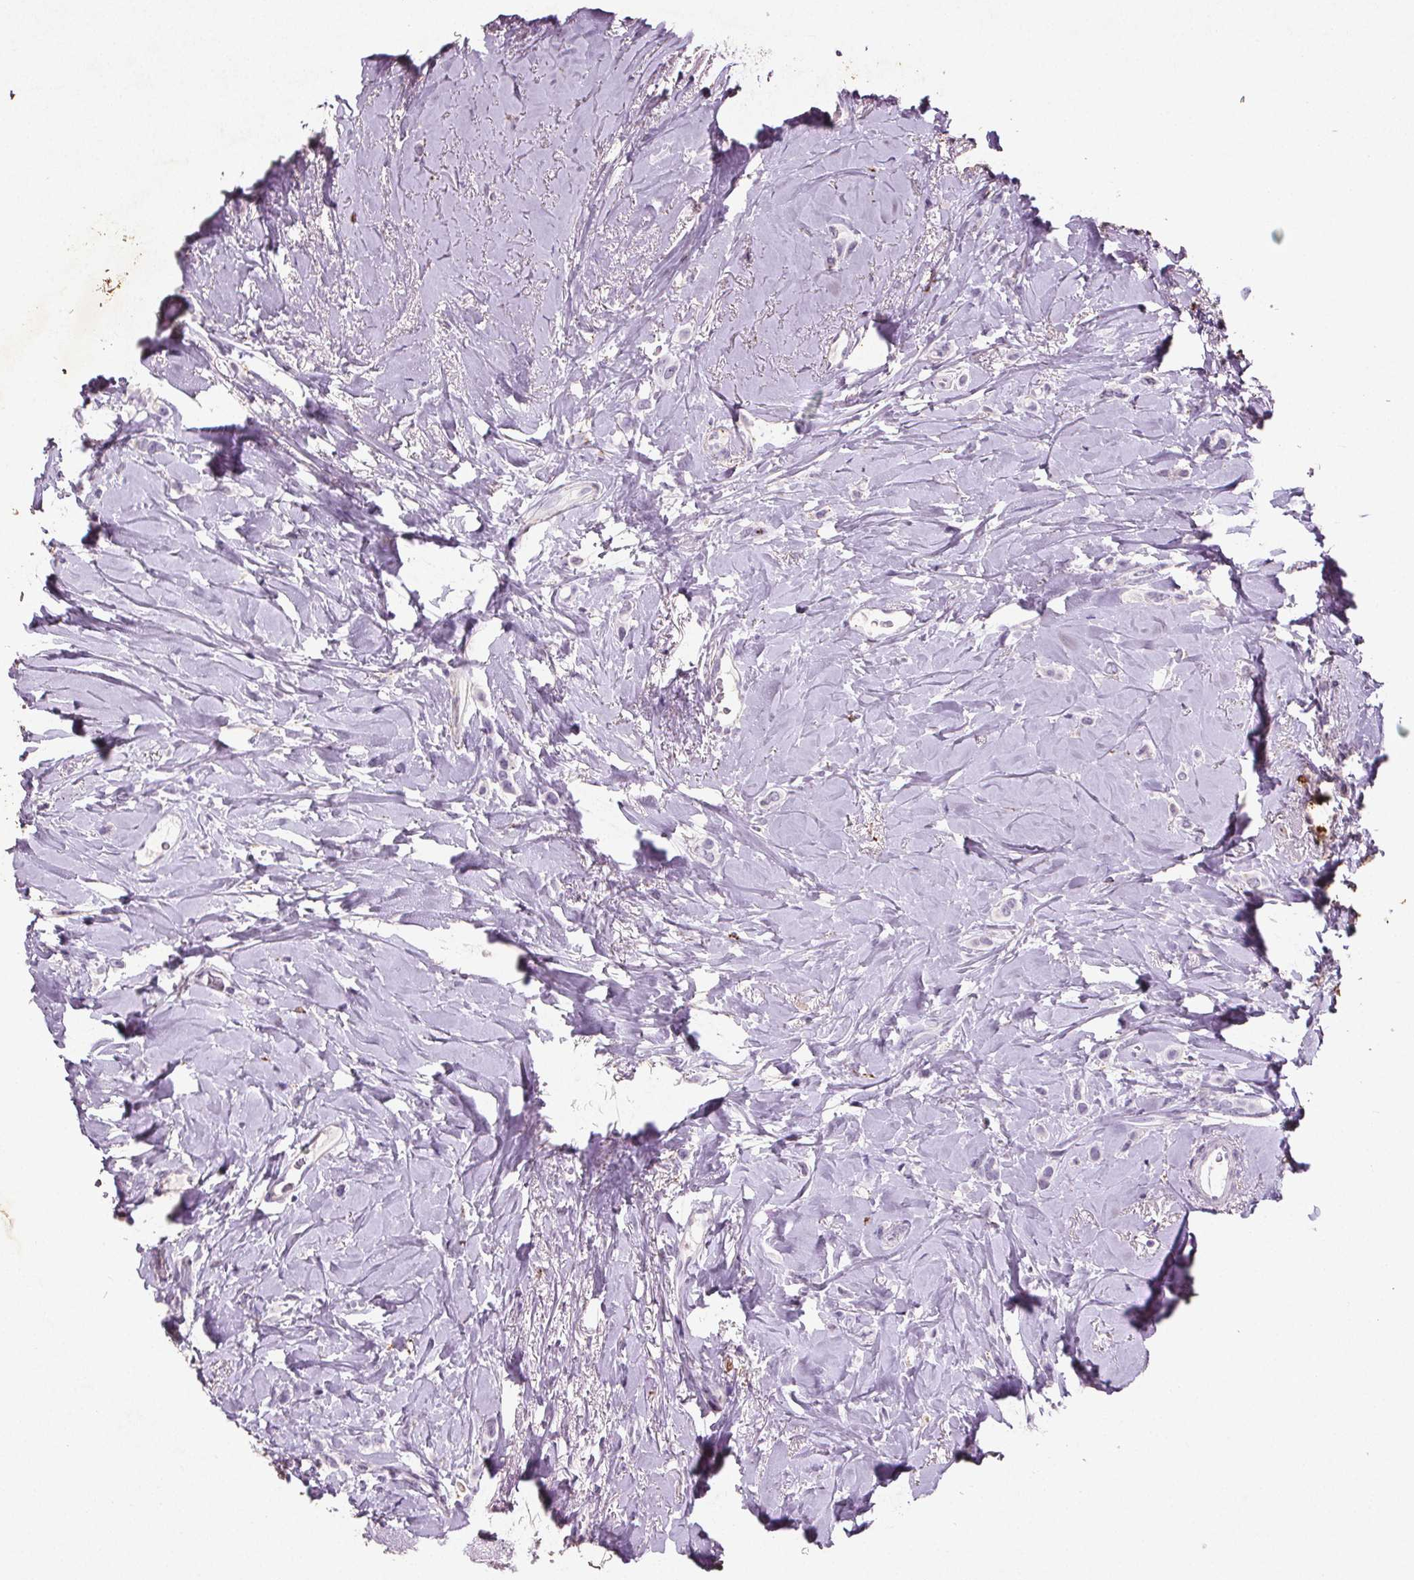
{"staining": {"intensity": "negative", "quantity": "none", "location": "none"}, "tissue": "breast cancer", "cell_type": "Tumor cells", "image_type": "cancer", "snomed": [{"axis": "morphology", "description": "Lobular carcinoma"}, {"axis": "topography", "description": "Breast"}], "caption": "Immunohistochemical staining of human breast cancer exhibits no significant expression in tumor cells.", "gene": "C19orf84", "patient": {"sex": "female", "age": 66}}